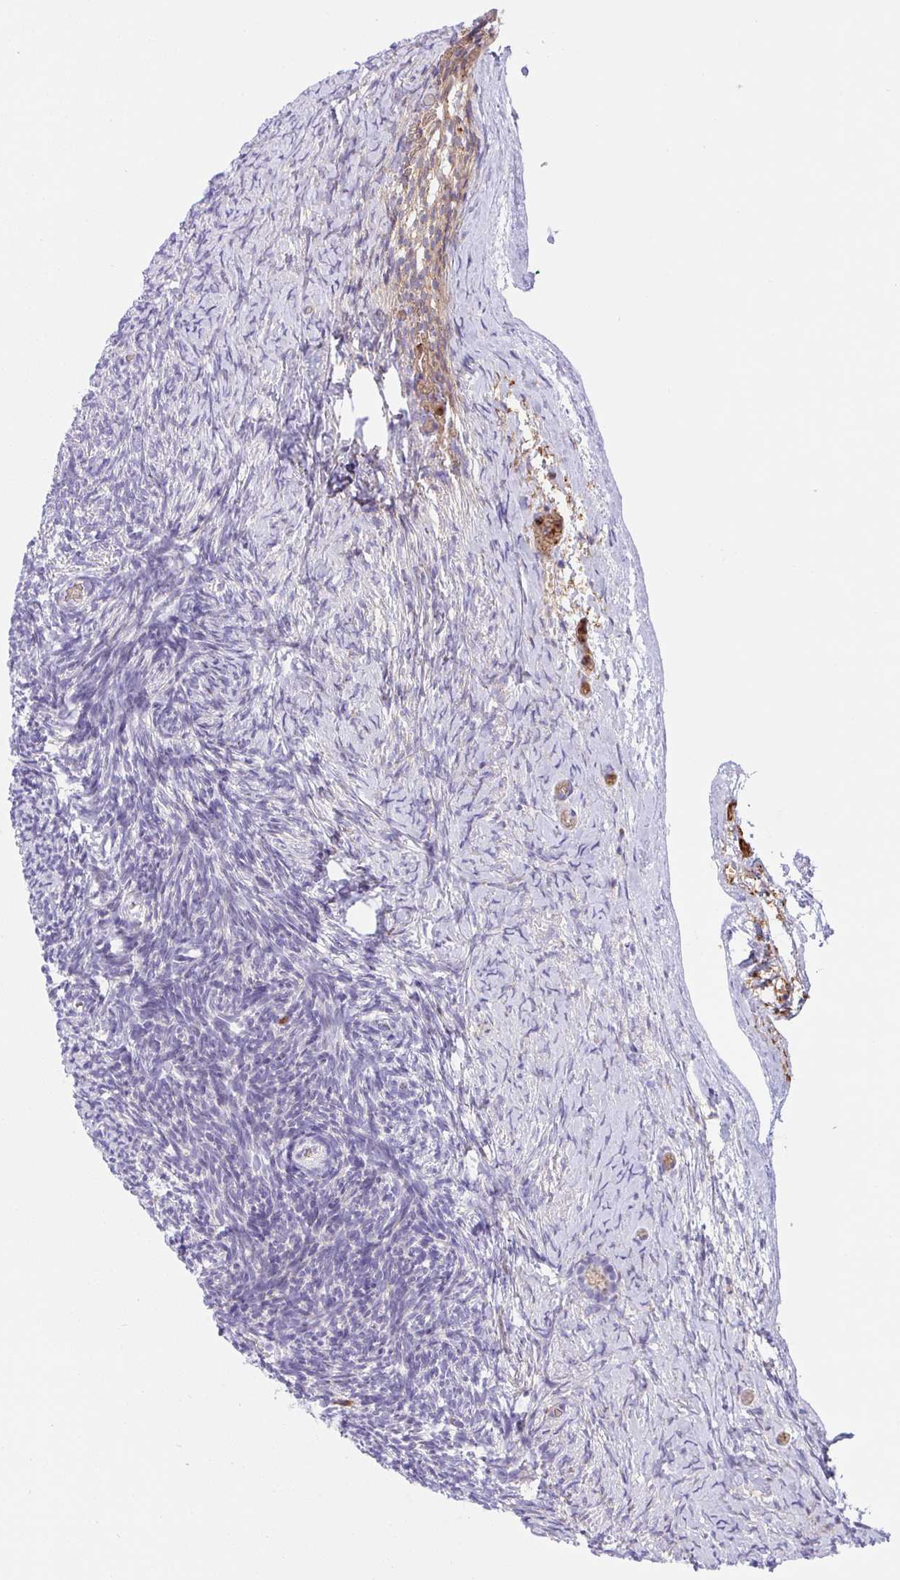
{"staining": {"intensity": "negative", "quantity": "none", "location": "none"}, "tissue": "ovary", "cell_type": "Ovarian stroma cells", "image_type": "normal", "snomed": [{"axis": "morphology", "description": "Normal tissue, NOS"}, {"axis": "topography", "description": "Ovary"}], "caption": "This is a micrograph of immunohistochemistry staining of unremarkable ovary, which shows no expression in ovarian stroma cells.", "gene": "ZNF554", "patient": {"sex": "female", "age": 39}}